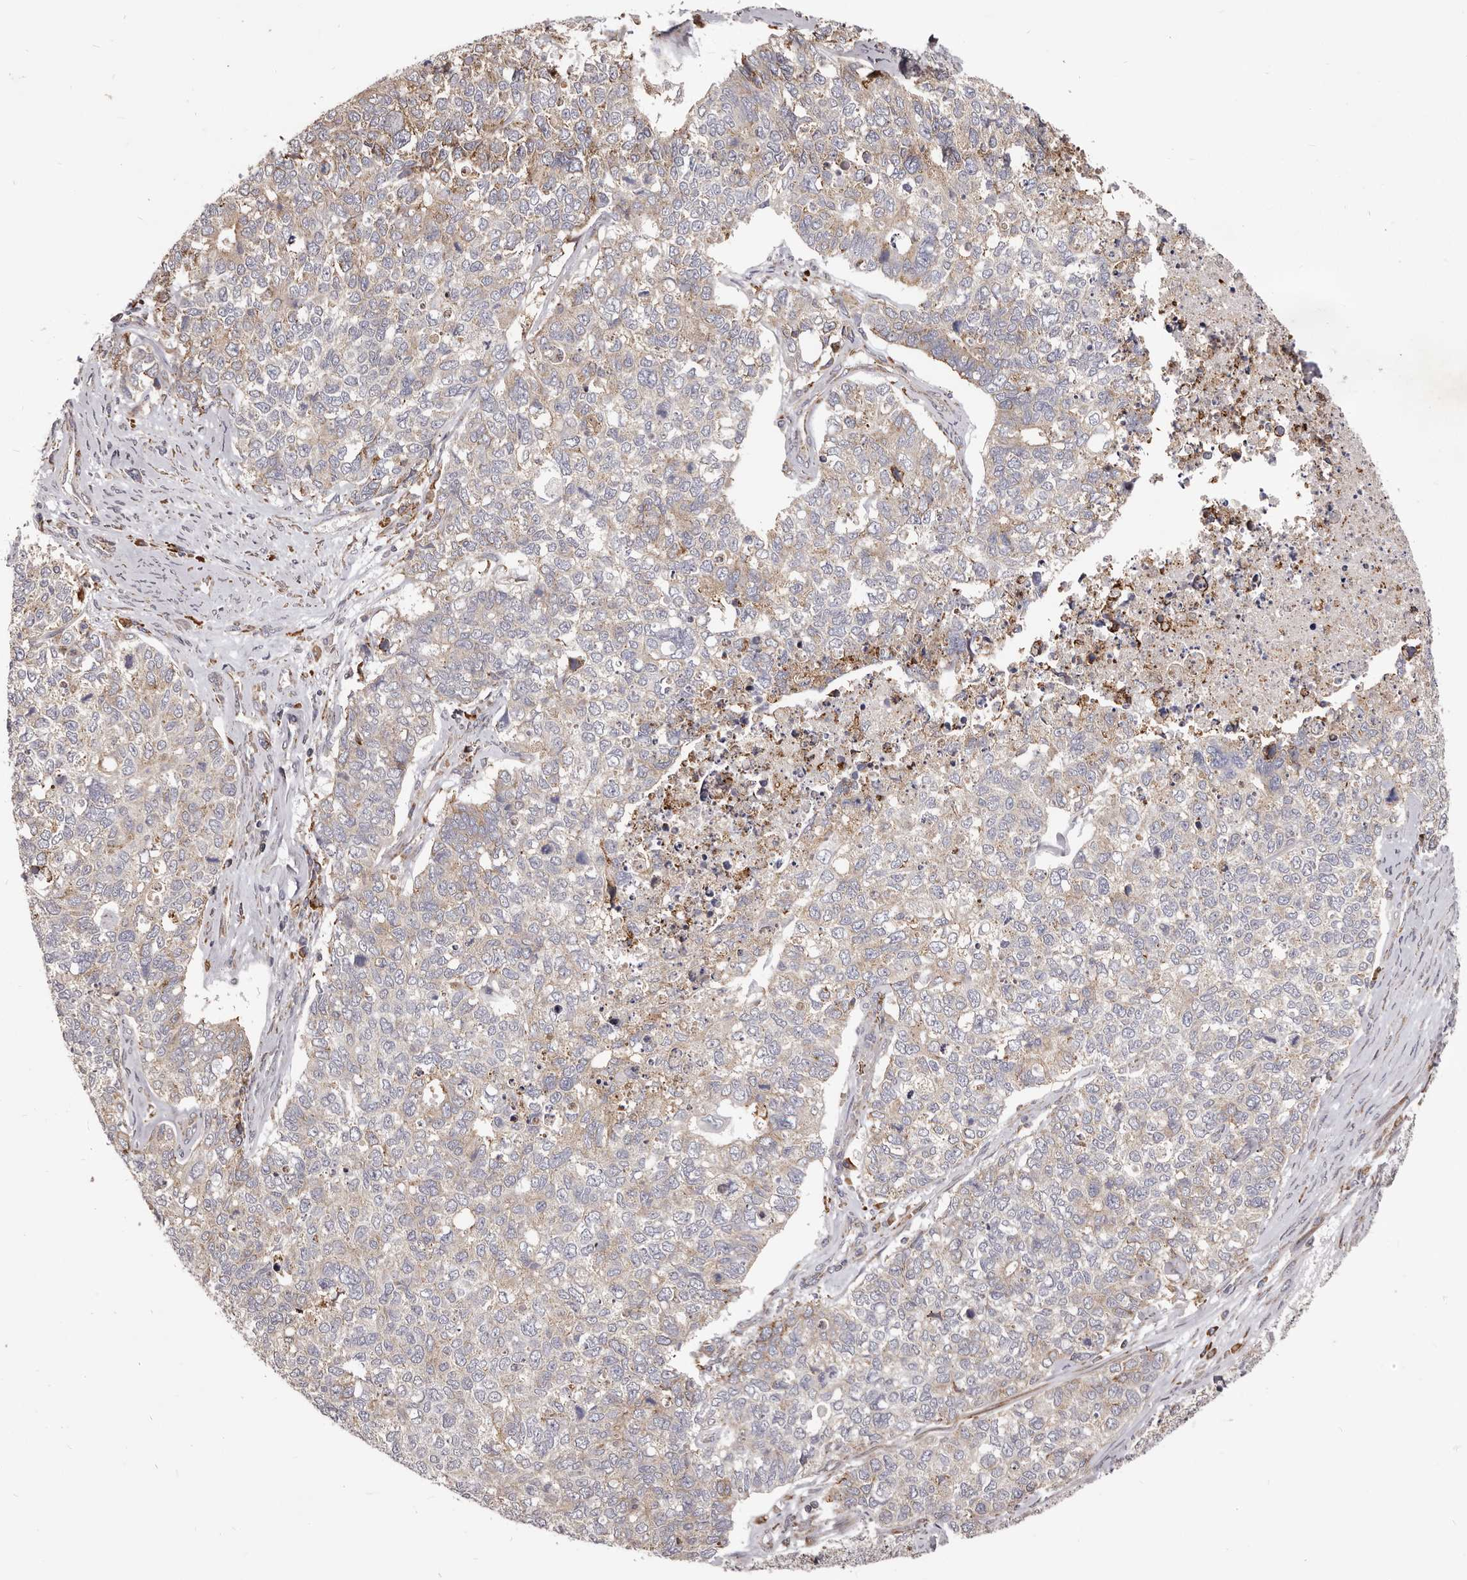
{"staining": {"intensity": "moderate", "quantity": "<25%", "location": "cytoplasmic/membranous"}, "tissue": "cervical cancer", "cell_type": "Tumor cells", "image_type": "cancer", "snomed": [{"axis": "morphology", "description": "Squamous cell carcinoma, NOS"}, {"axis": "topography", "description": "Cervix"}], "caption": "High-magnification brightfield microscopy of cervical cancer (squamous cell carcinoma) stained with DAB (3,3'-diaminobenzidine) (brown) and counterstained with hematoxylin (blue). tumor cells exhibit moderate cytoplasmic/membranous expression is appreciated in approximately<25% of cells.", "gene": "ALPK1", "patient": {"sex": "female", "age": 63}}